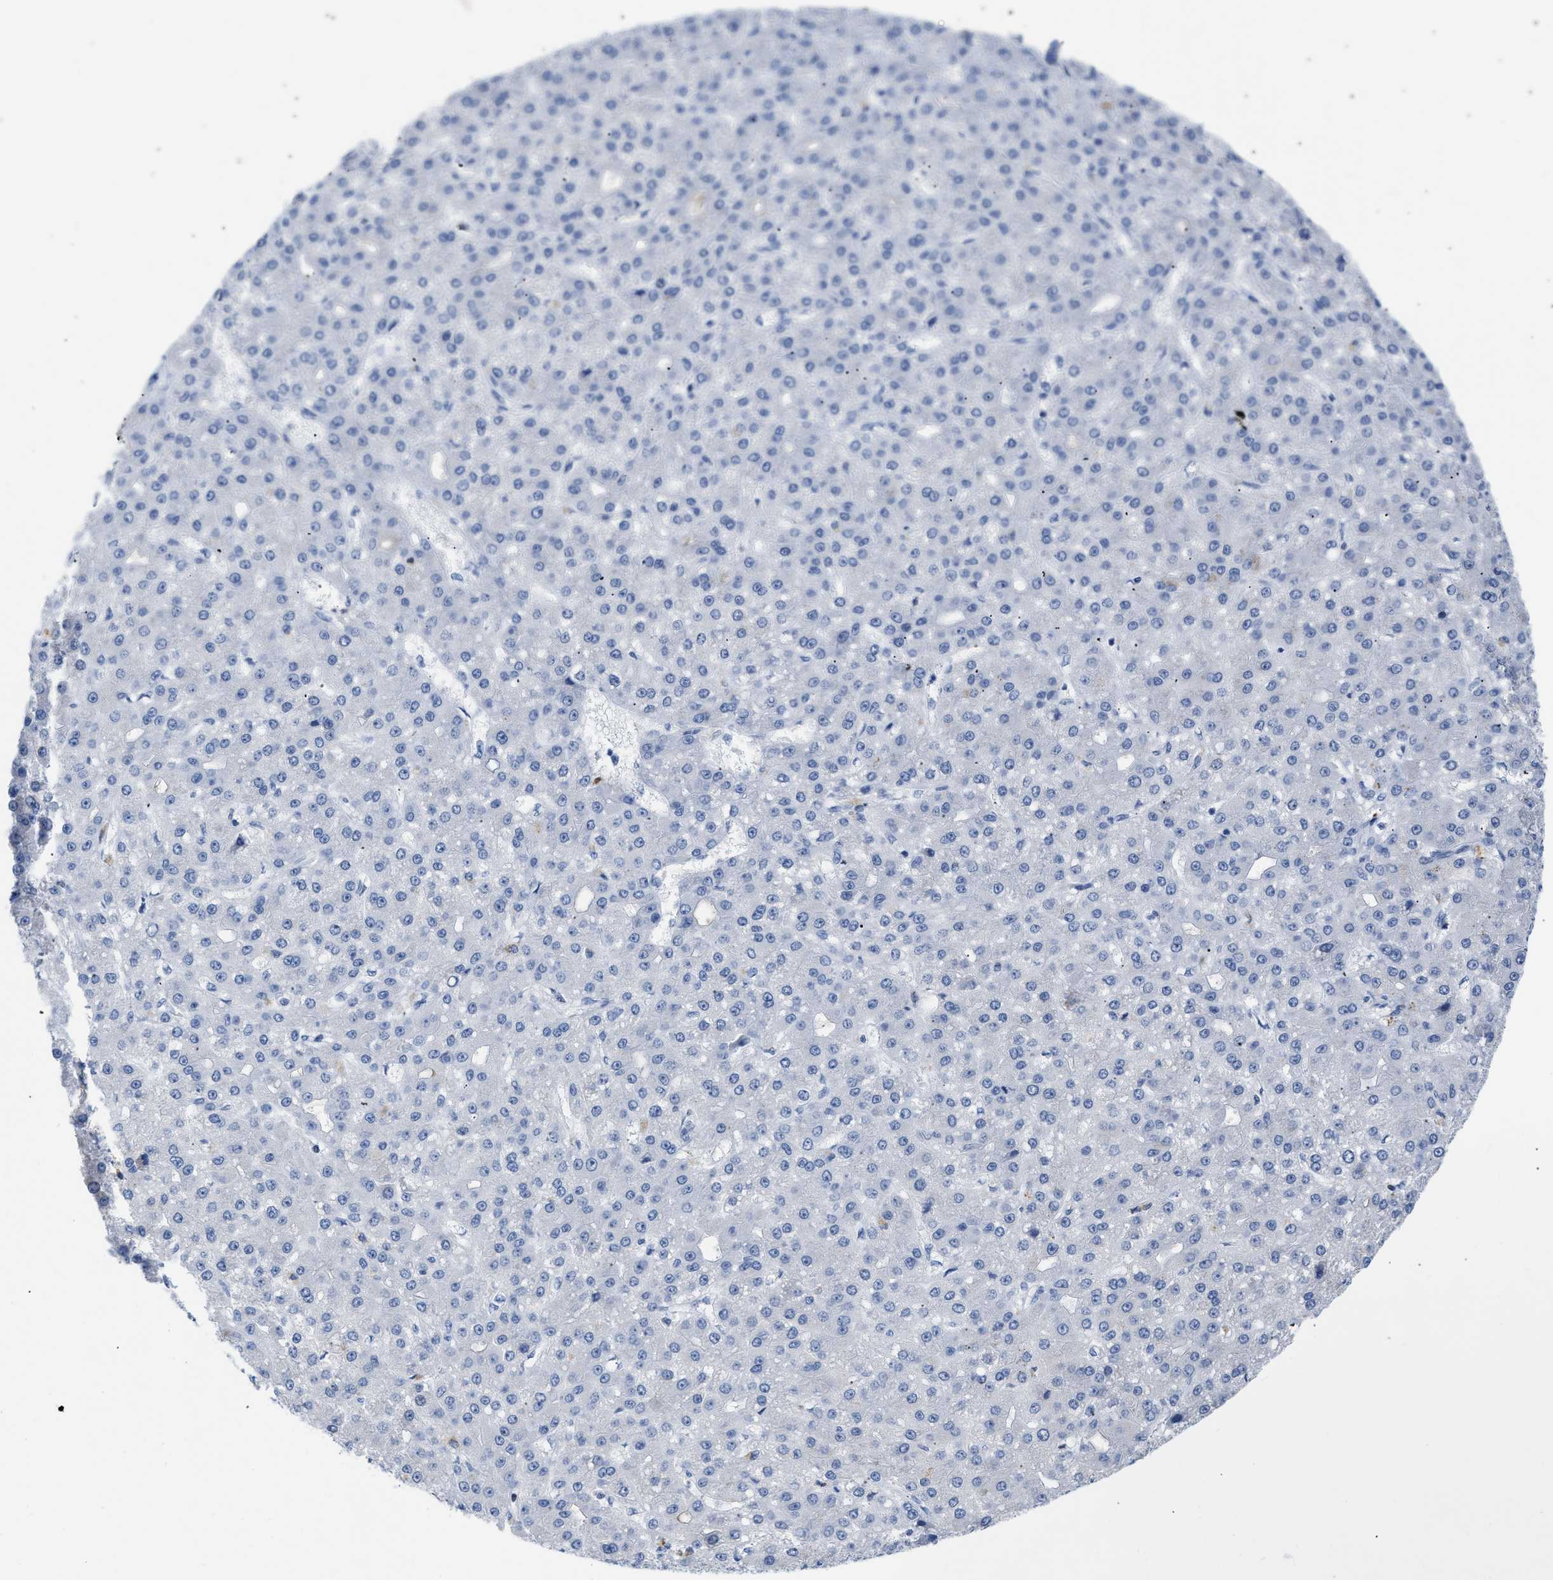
{"staining": {"intensity": "negative", "quantity": "none", "location": "none"}, "tissue": "liver cancer", "cell_type": "Tumor cells", "image_type": "cancer", "snomed": [{"axis": "morphology", "description": "Carcinoma, Hepatocellular, NOS"}, {"axis": "topography", "description": "Liver"}], "caption": "This is an IHC photomicrograph of human liver cancer. There is no expression in tumor cells.", "gene": "BOLL", "patient": {"sex": "male", "age": 67}}